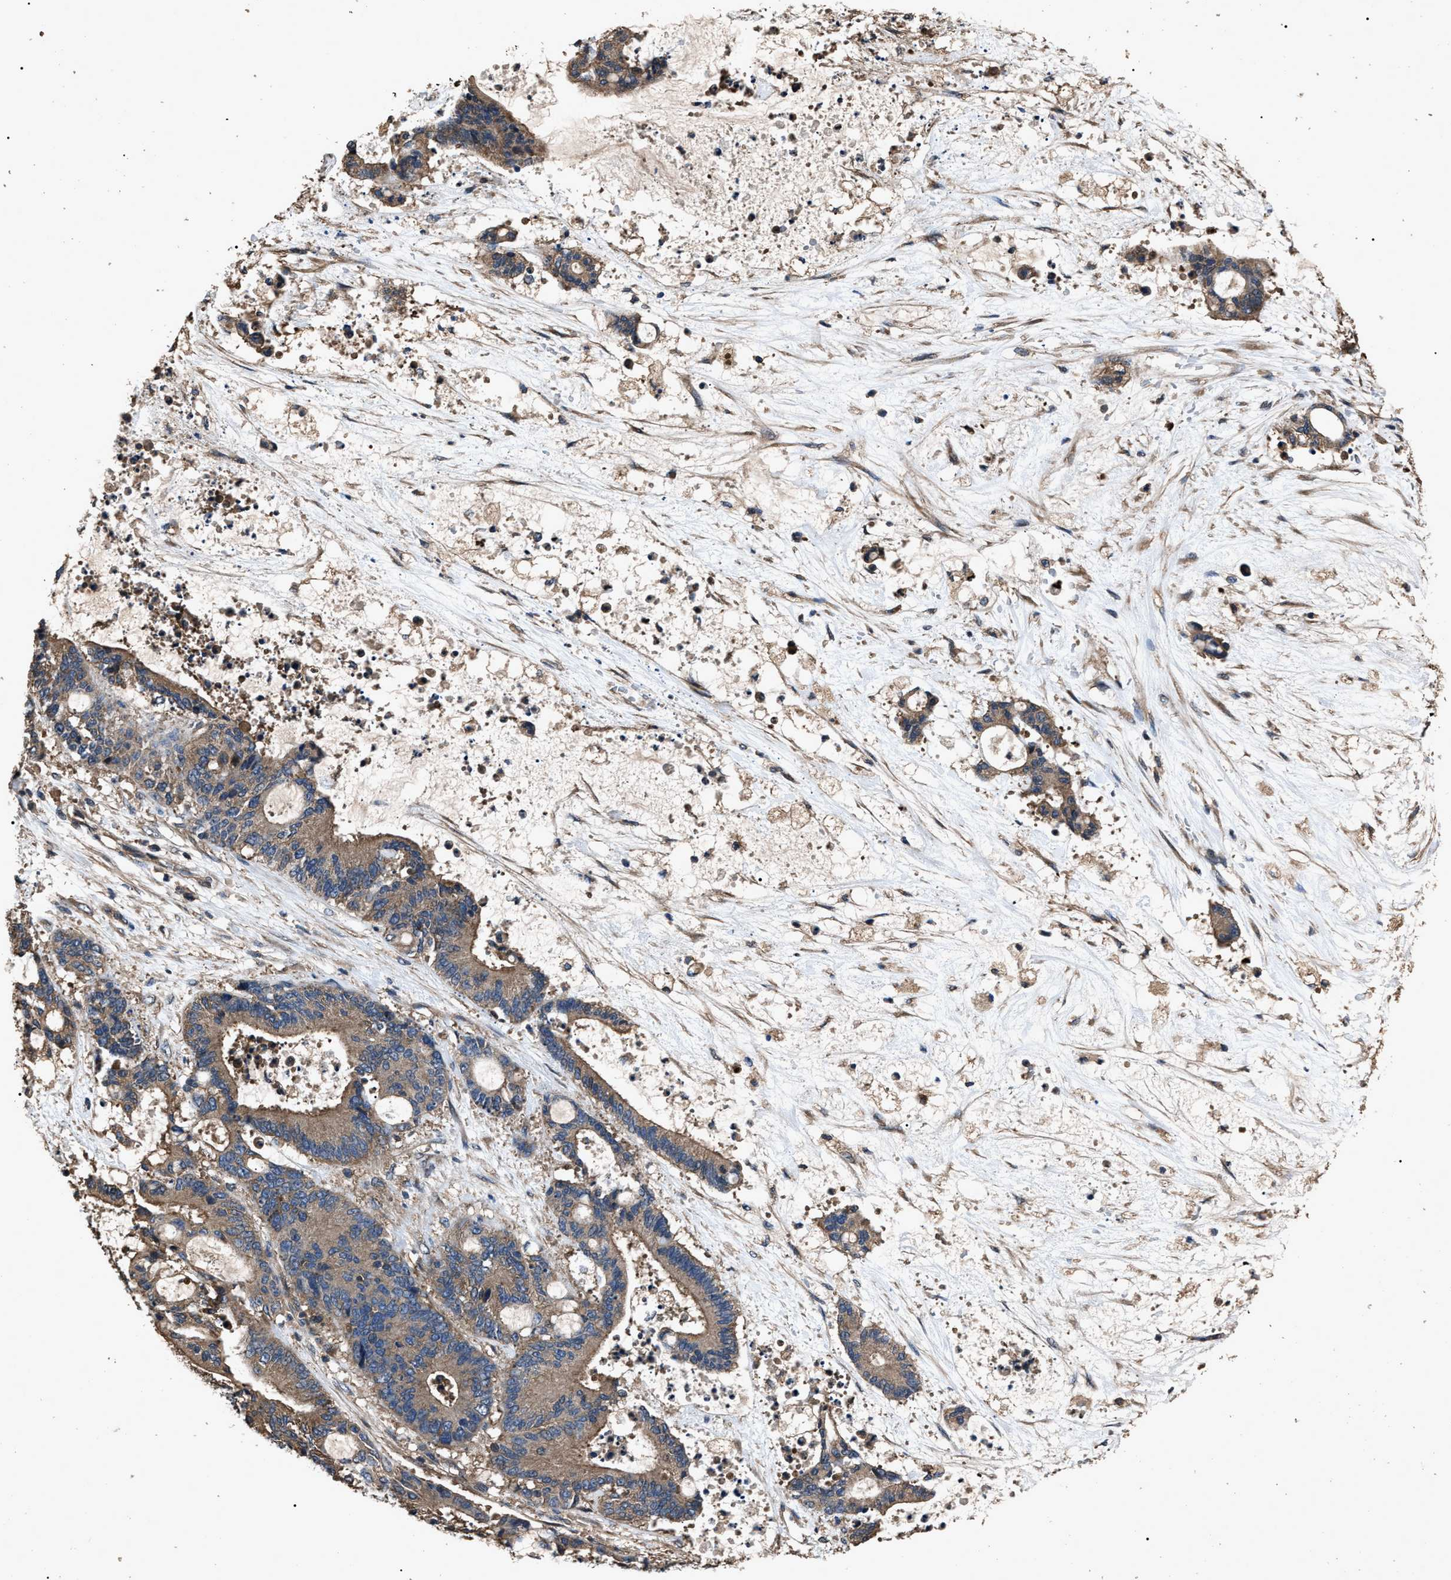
{"staining": {"intensity": "moderate", "quantity": ">75%", "location": "cytoplasmic/membranous"}, "tissue": "liver cancer", "cell_type": "Tumor cells", "image_type": "cancer", "snomed": [{"axis": "morphology", "description": "Normal tissue, NOS"}, {"axis": "morphology", "description": "Cholangiocarcinoma"}, {"axis": "topography", "description": "Liver"}, {"axis": "topography", "description": "Peripheral nerve tissue"}], "caption": "Immunohistochemistry (IHC) of human liver cancer shows medium levels of moderate cytoplasmic/membranous staining in about >75% of tumor cells.", "gene": "RNF216", "patient": {"sex": "female", "age": 73}}